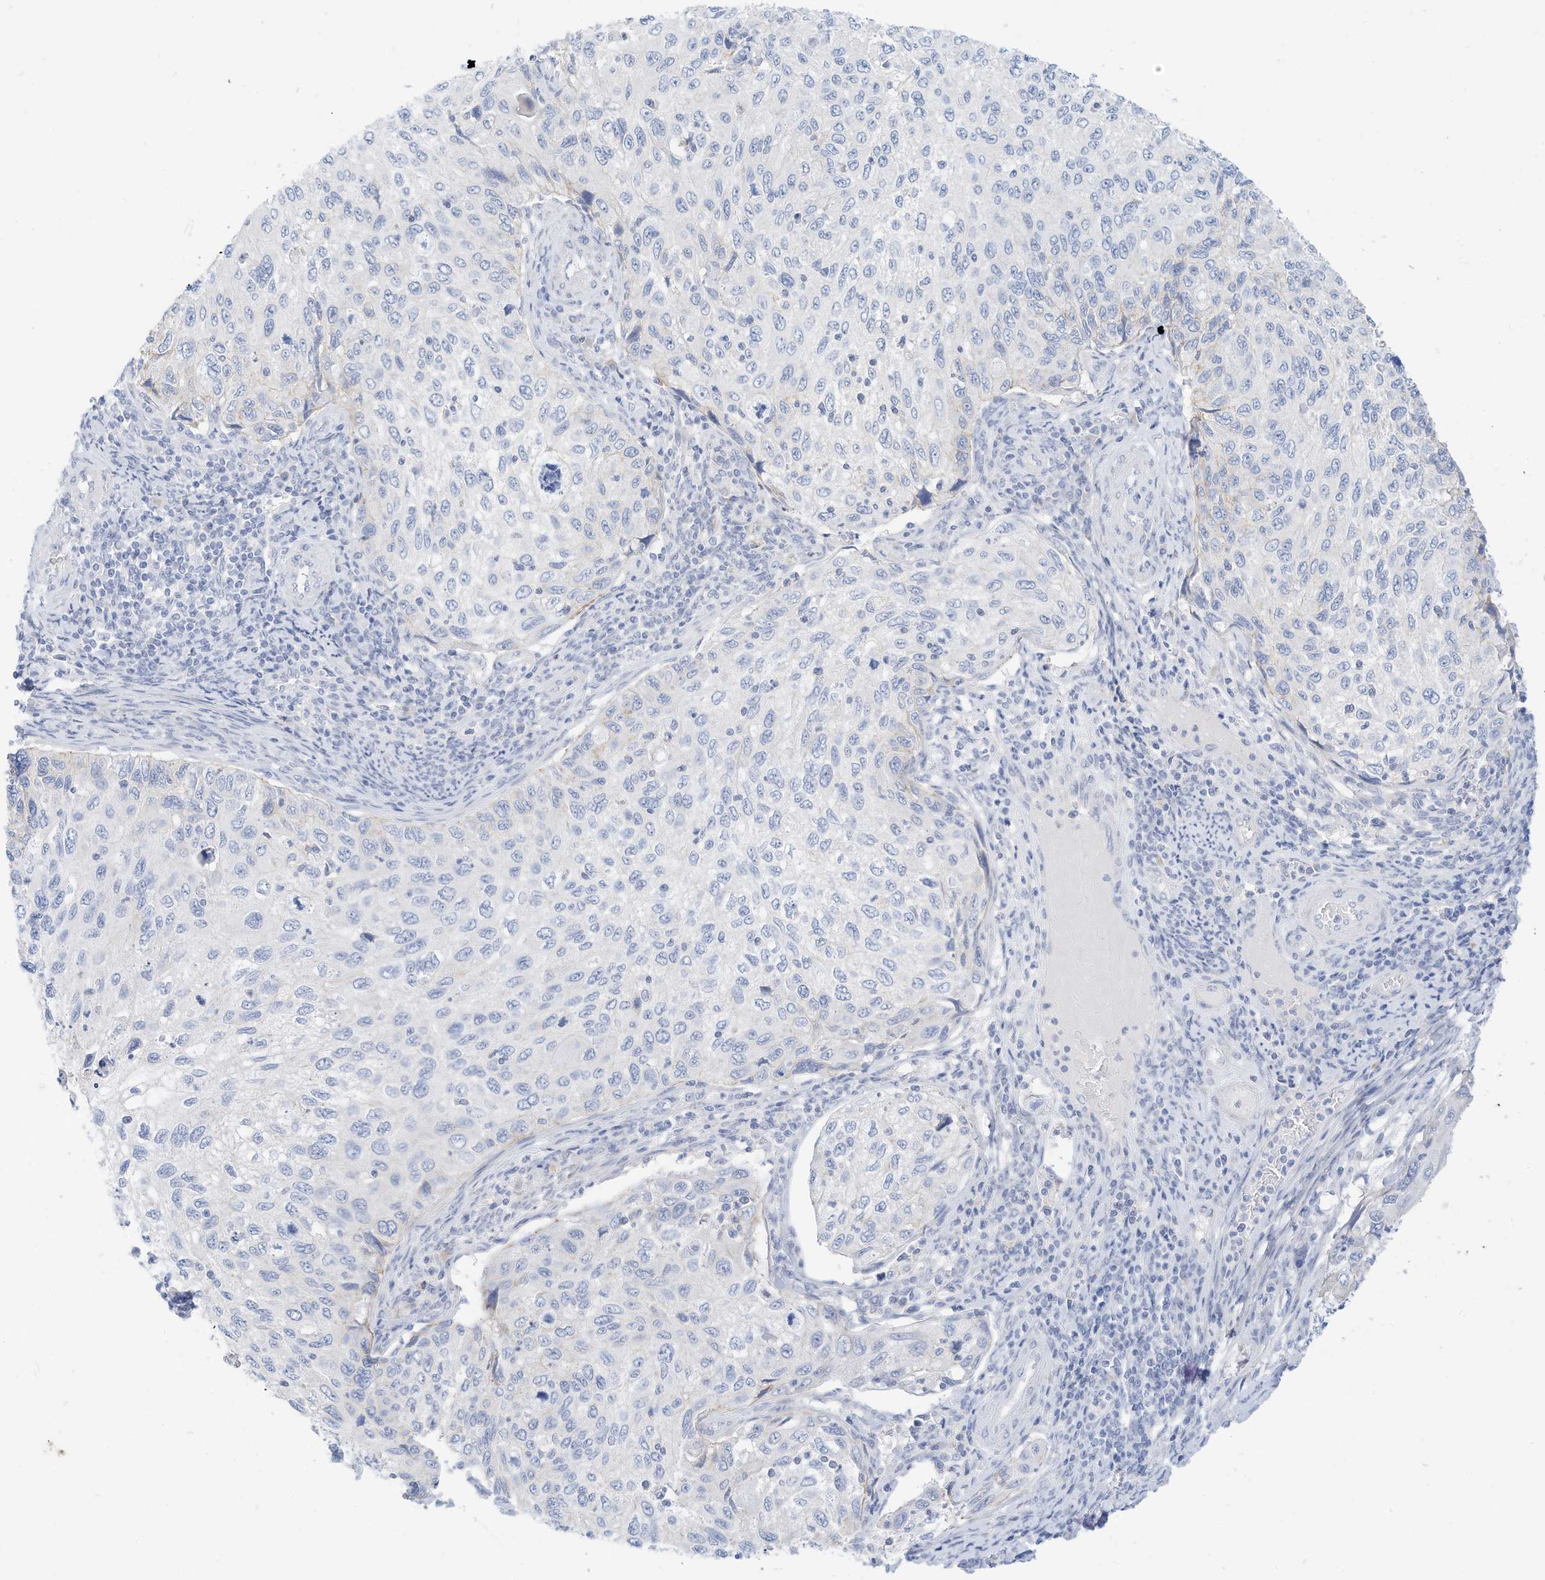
{"staining": {"intensity": "negative", "quantity": "none", "location": "none"}, "tissue": "cervical cancer", "cell_type": "Tumor cells", "image_type": "cancer", "snomed": [{"axis": "morphology", "description": "Squamous cell carcinoma, NOS"}, {"axis": "topography", "description": "Cervix"}], "caption": "Tumor cells are negative for protein expression in human cervical cancer (squamous cell carcinoma).", "gene": "SPOCD1", "patient": {"sex": "female", "age": 70}}